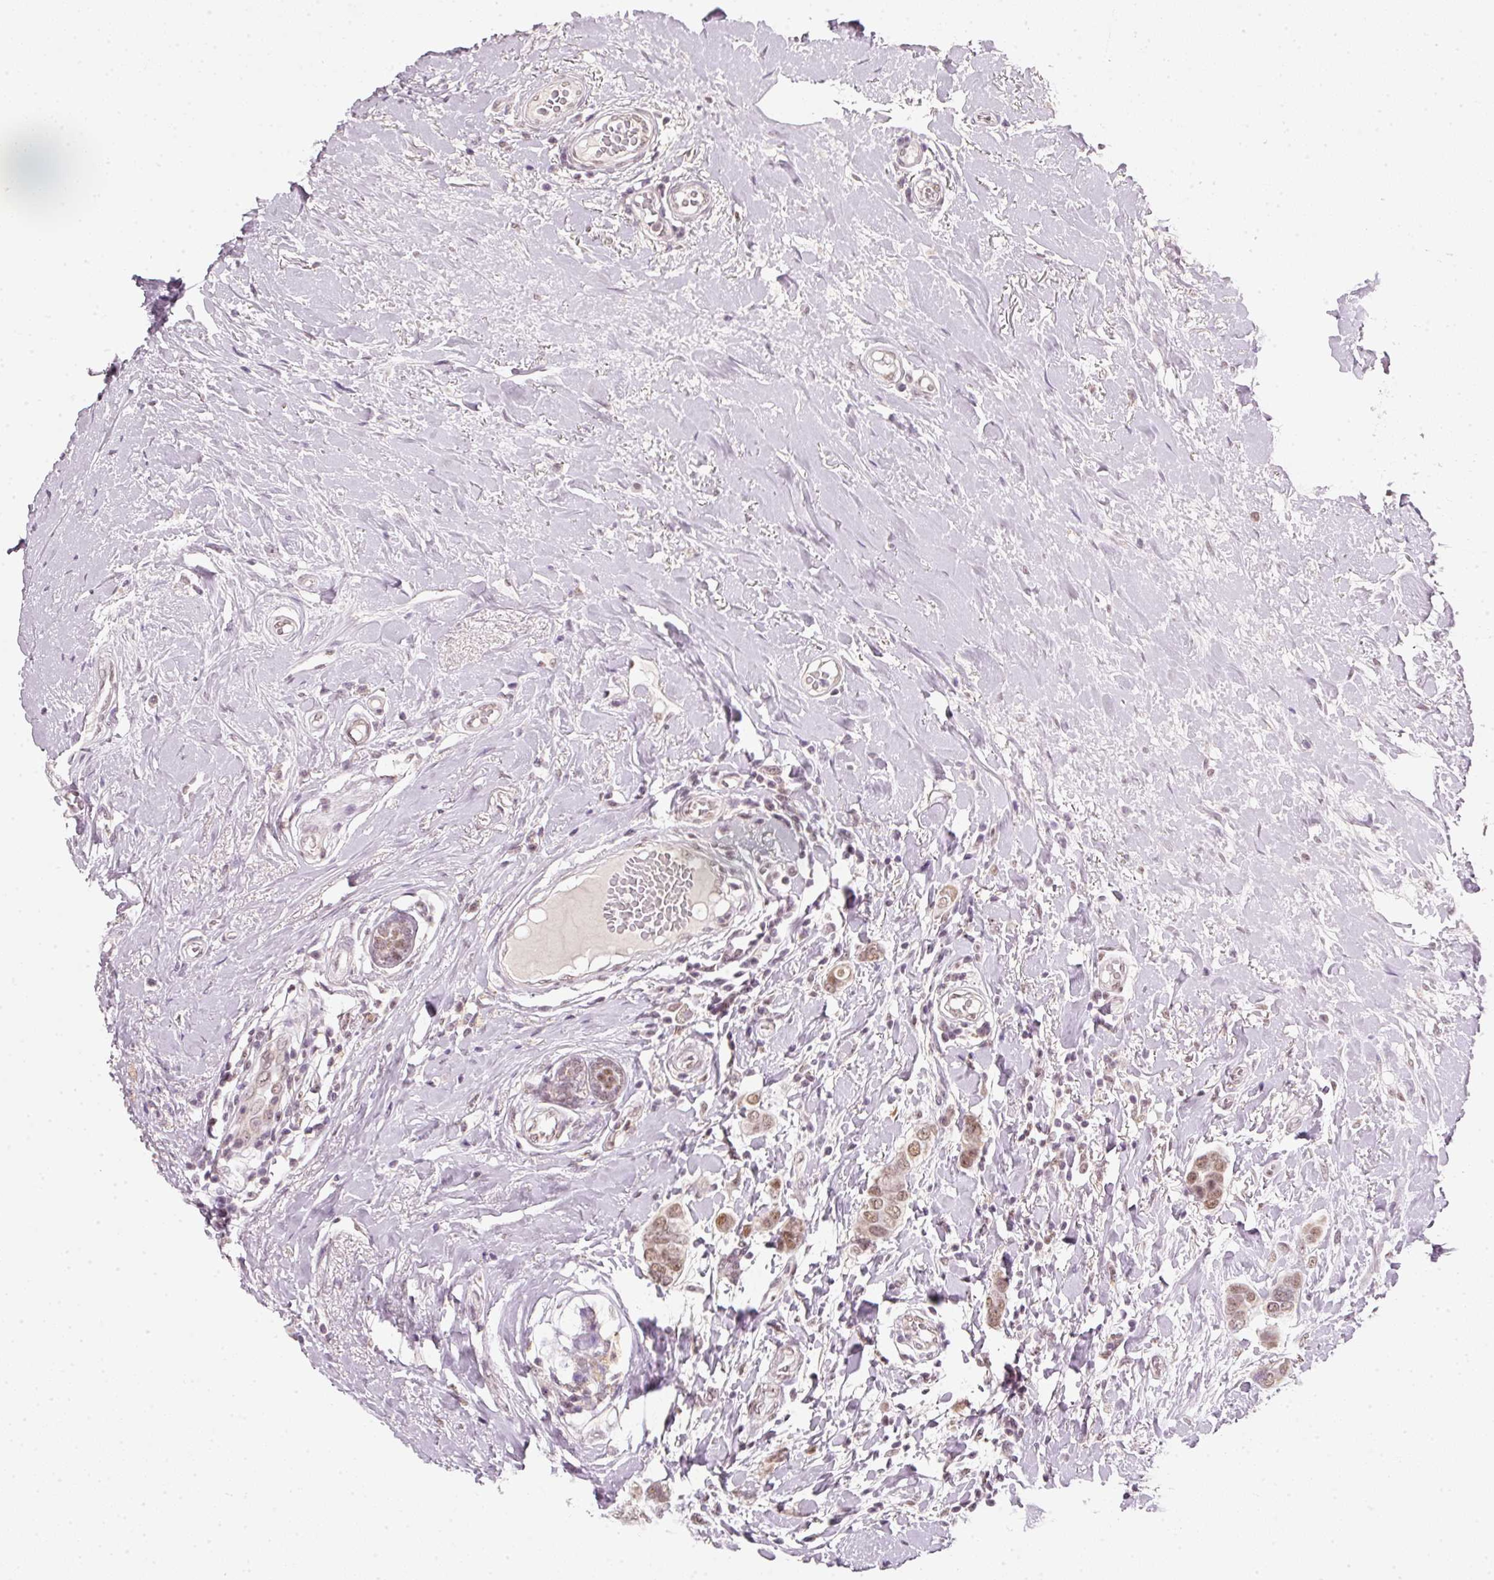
{"staining": {"intensity": "moderate", "quantity": ">75%", "location": "nuclear"}, "tissue": "breast cancer", "cell_type": "Tumor cells", "image_type": "cancer", "snomed": [{"axis": "morphology", "description": "Lobular carcinoma"}, {"axis": "topography", "description": "Breast"}], "caption": "Immunohistochemical staining of breast cancer shows medium levels of moderate nuclear staining in approximately >75% of tumor cells.", "gene": "FSTL3", "patient": {"sex": "female", "age": 51}}